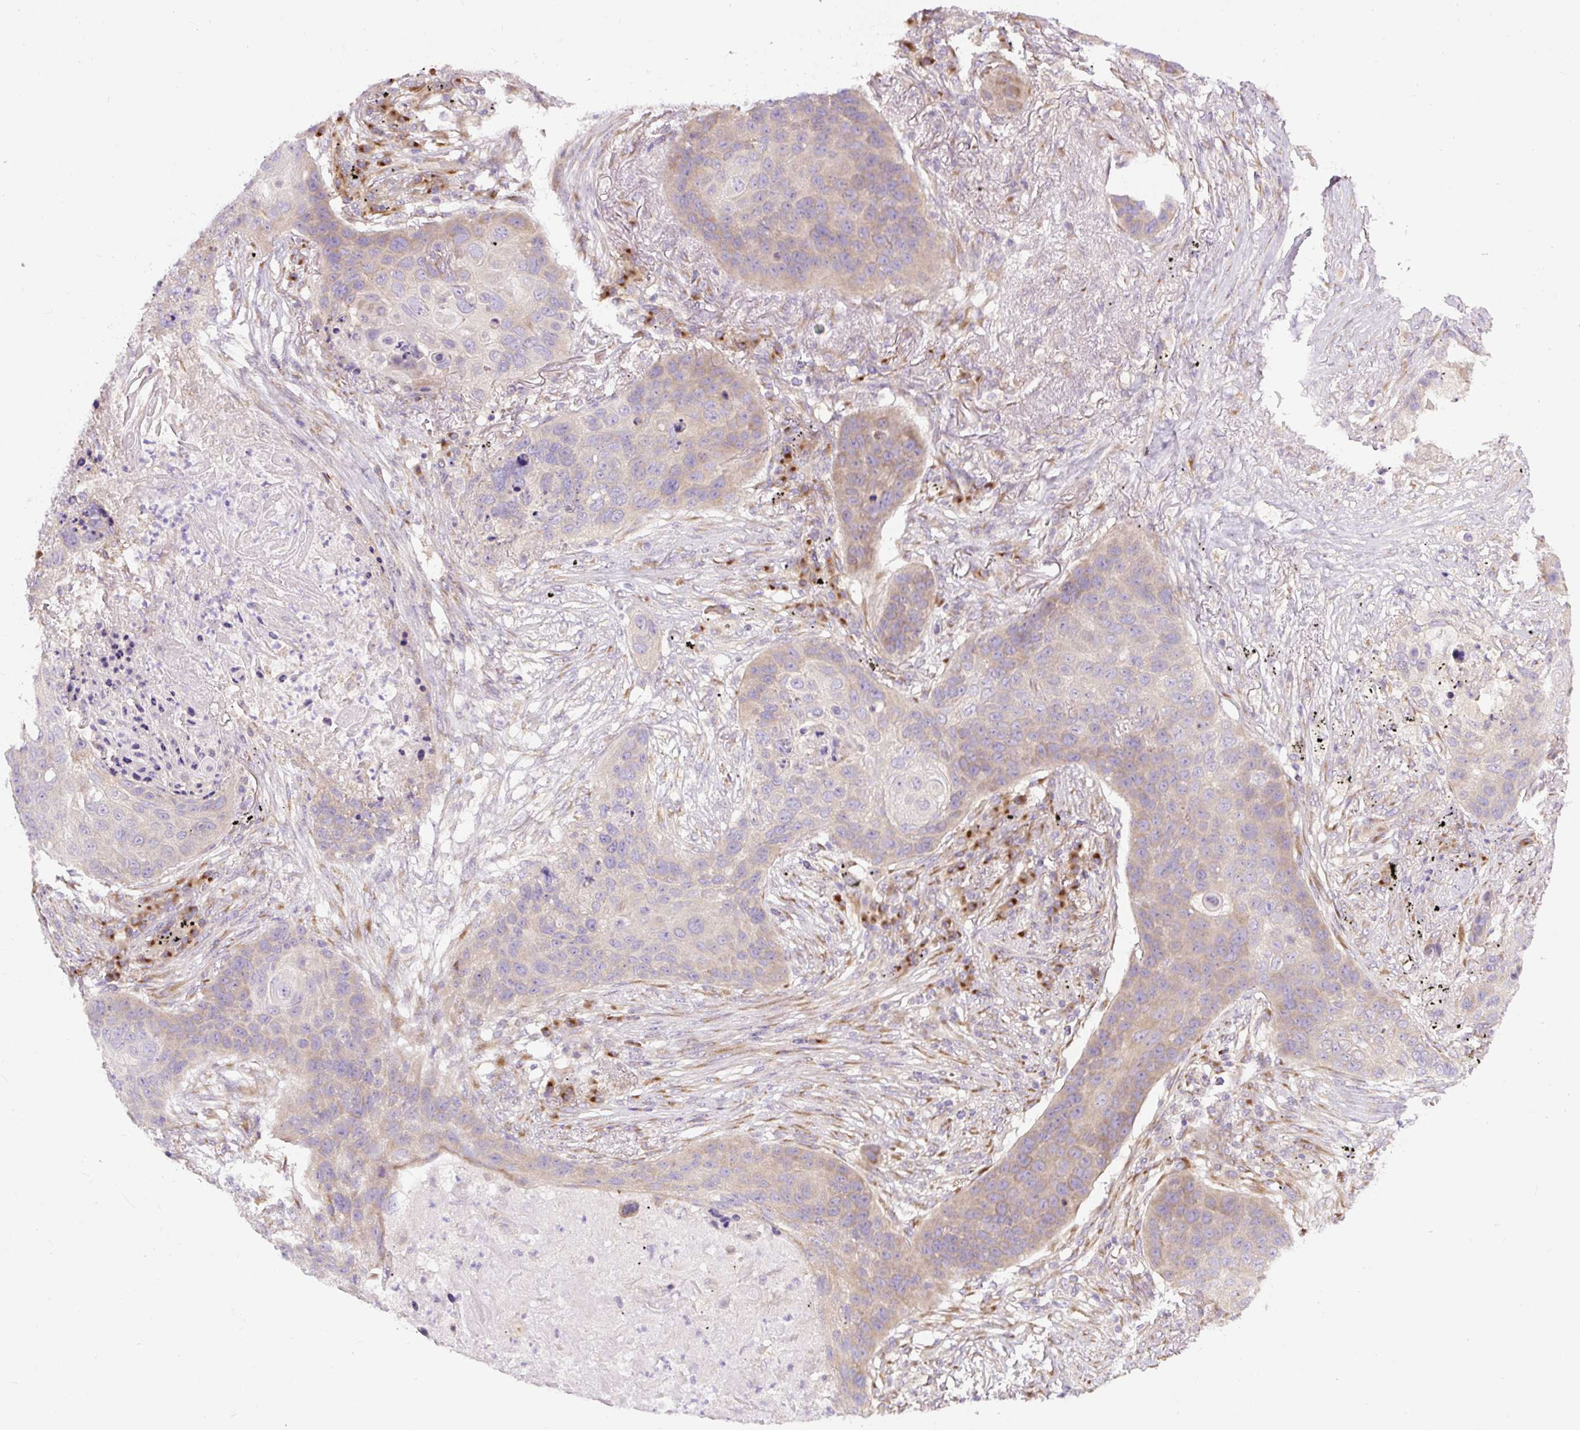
{"staining": {"intensity": "moderate", "quantity": "25%-75%", "location": "cytoplasmic/membranous"}, "tissue": "lung cancer", "cell_type": "Tumor cells", "image_type": "cancer", "snomed": [{"axis": "morphology", "description": "Squamous cell carcinoma, NOS"}, {"axis": "topography", "description": "Lung"}], "caption": "Squamous cell carcinoma (lung) tissue demonstrates moderate cytoplasmic/membranous expression in approximately 25%-75% of tumor cells (DAB (3,3'-diaminobenzidine) = brown stain, brightfield microscopy at high magnification).", "gene": "MLX", "patient": {"sex": "female", "age": 63}}